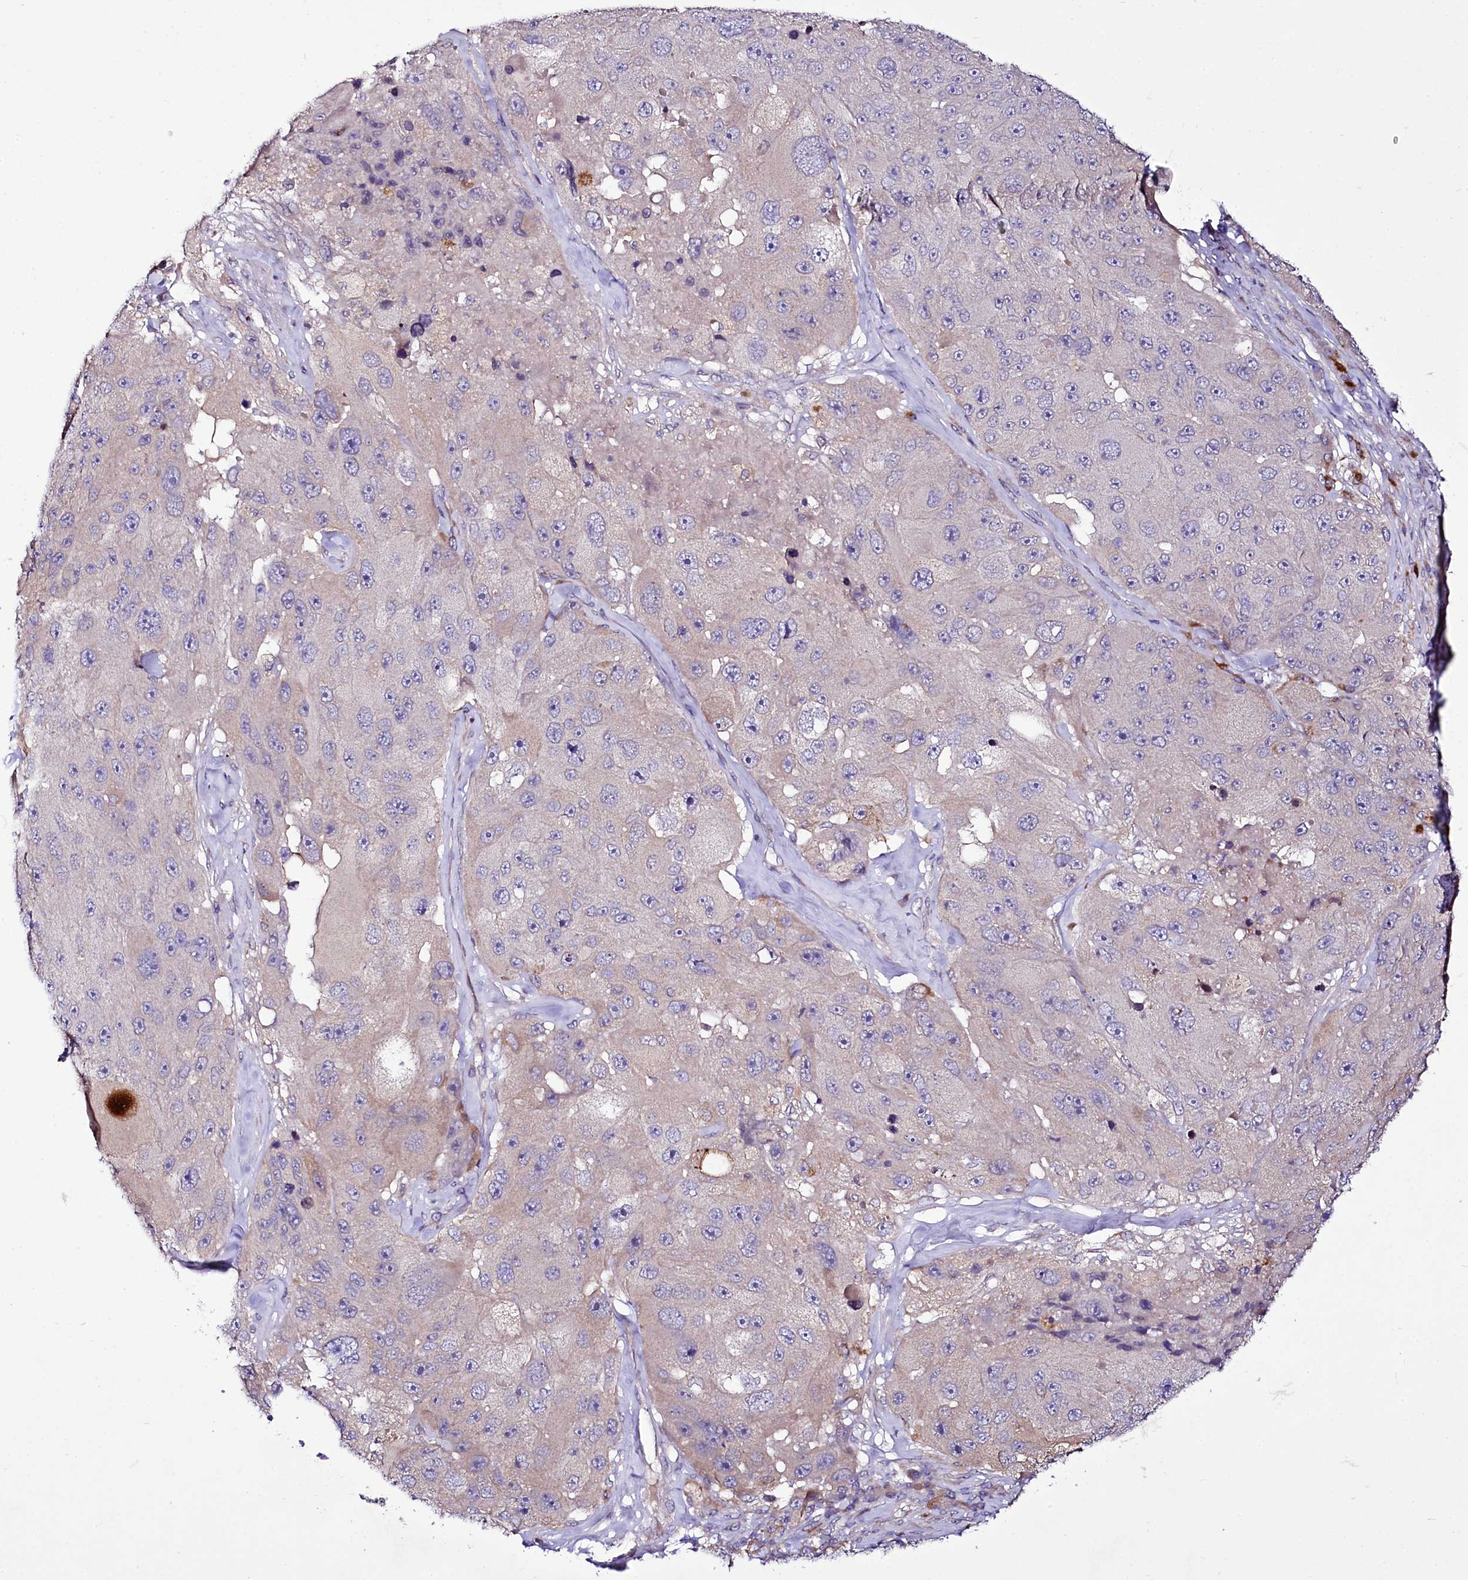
{"staining": {"intensity": "negative", "quantity": "none", "location": "none"}, "tissue": "melanoma", "cell_type": "Tumor cells", "image_type": "cancer", "snomed": [{"axis": "morphology", "description": "Malignant melanoma, Metastatic site"}, {"axis": "topography", "description": "Lymph node"}], "caption": "Human malignant melanoma (metastatic site) stained for a protein using immunohistochemistry exhibits no positivity in tumor cells.", "gene": "ZC3H12C", "patient": {"sex": "male", "age": 62}}